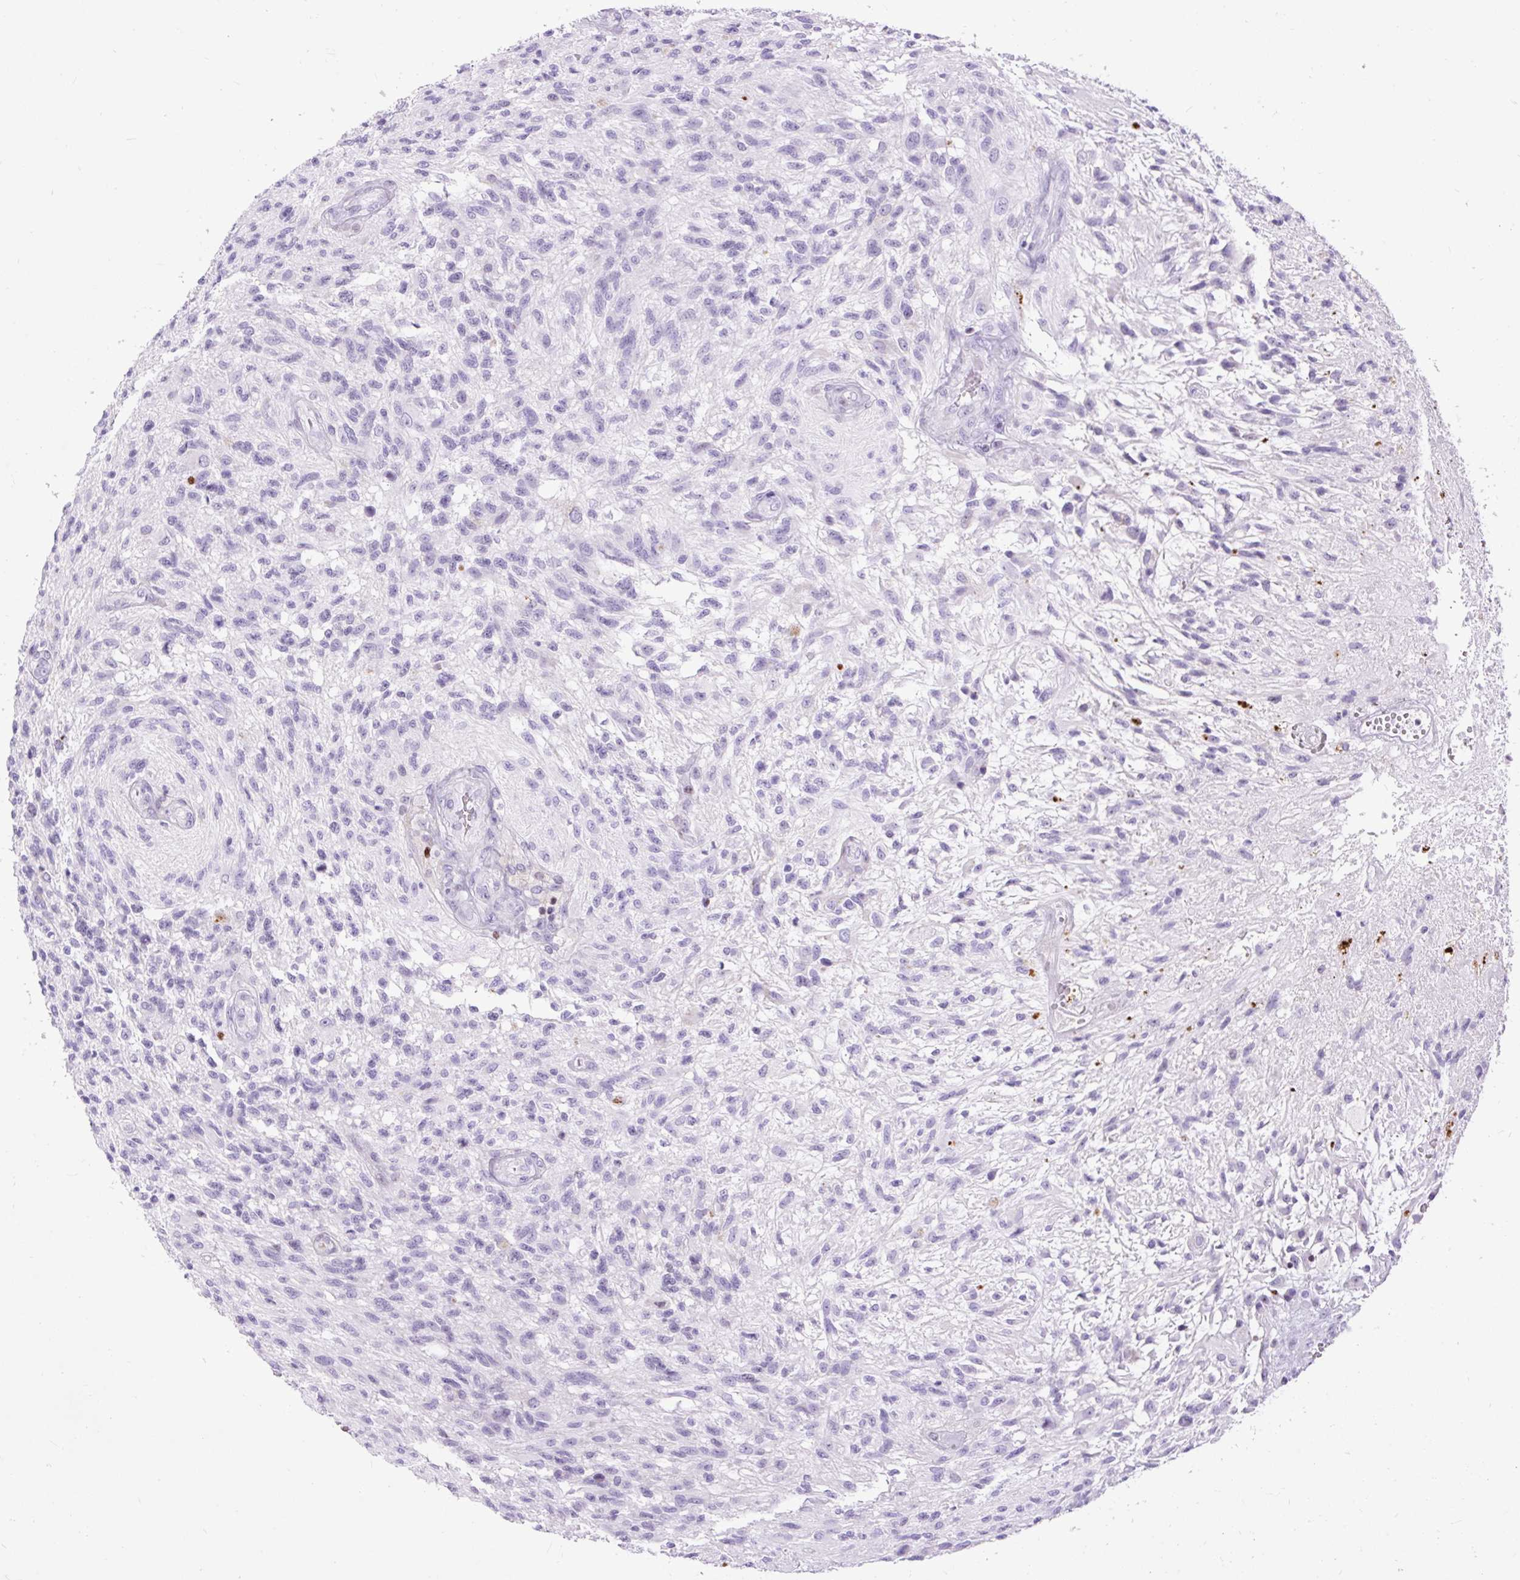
{"staining": {"intensity": "negative", "quantity": "none", "location": "none"}, "tissue": "glioma", "cell_type": "Tumor cells", "image_type": "cancer", "snomed": [{"axis": "morphology", "description": "Glioma, malignant, High grade"}, {"axis": "topography", "description": "Brain"}], "caption": "Immunohistochemical staining of glioma reveals no significant positivity in tumor cells.", "gene": "SPC24", "patient": {"sex": "male", "age": 56}}